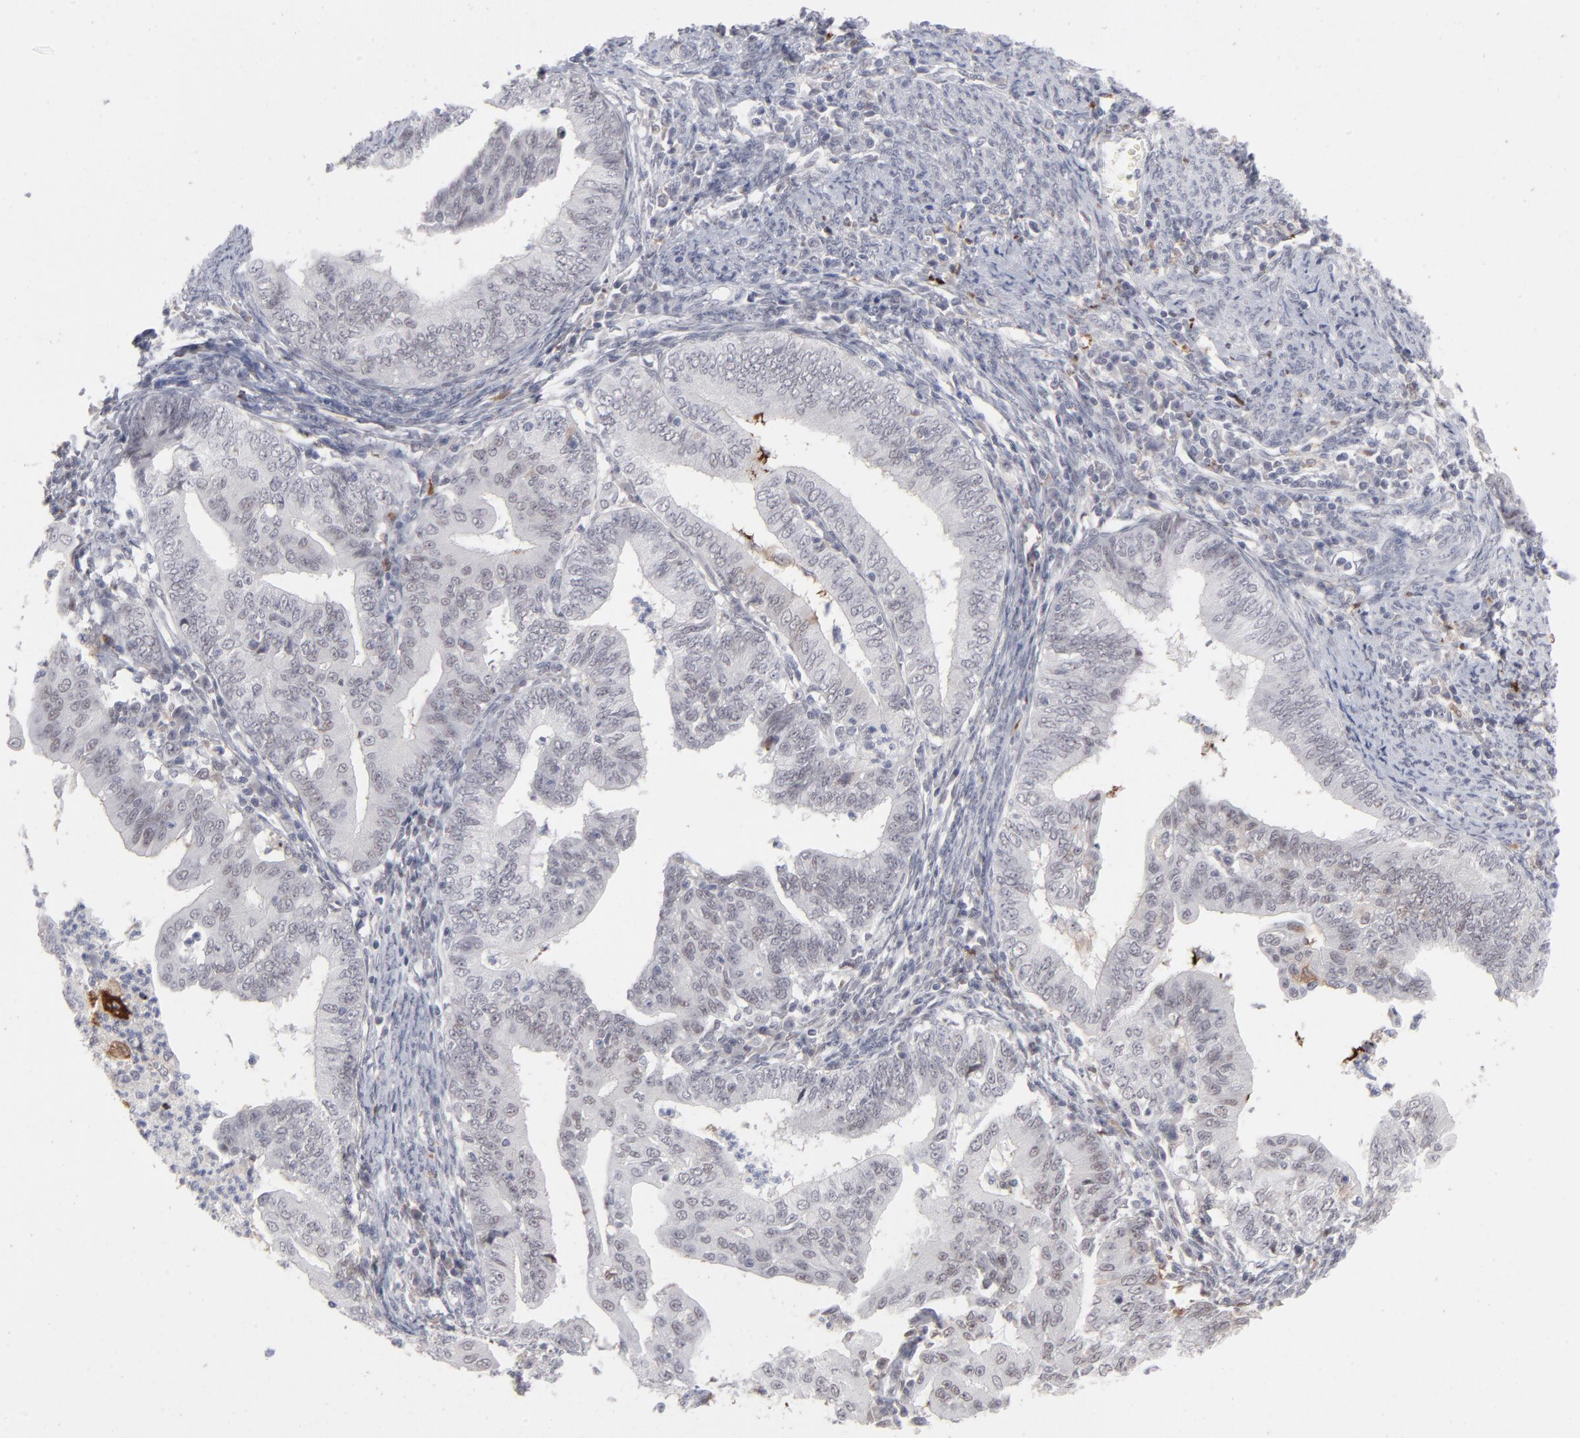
{"staining": {"intensity": "negative", "quantity": "none", "location": "none"}, "tissue": "endometrial cancer", "cell_type": "Tumor cells", "image_type": "cancer", "snomed": [{"axis": "morphology", "description": "Adenocarcinoma, NOS"}, {"axis": "topography", "description": "Endometrium"}], "caption": "Immunohistochemistry (IHC) of human endometrial cancer (adenocarcinoma) reveals no expression in tumor cells.", "gene": "CCR2", "patient": {"sex": "female", "age": 66}}